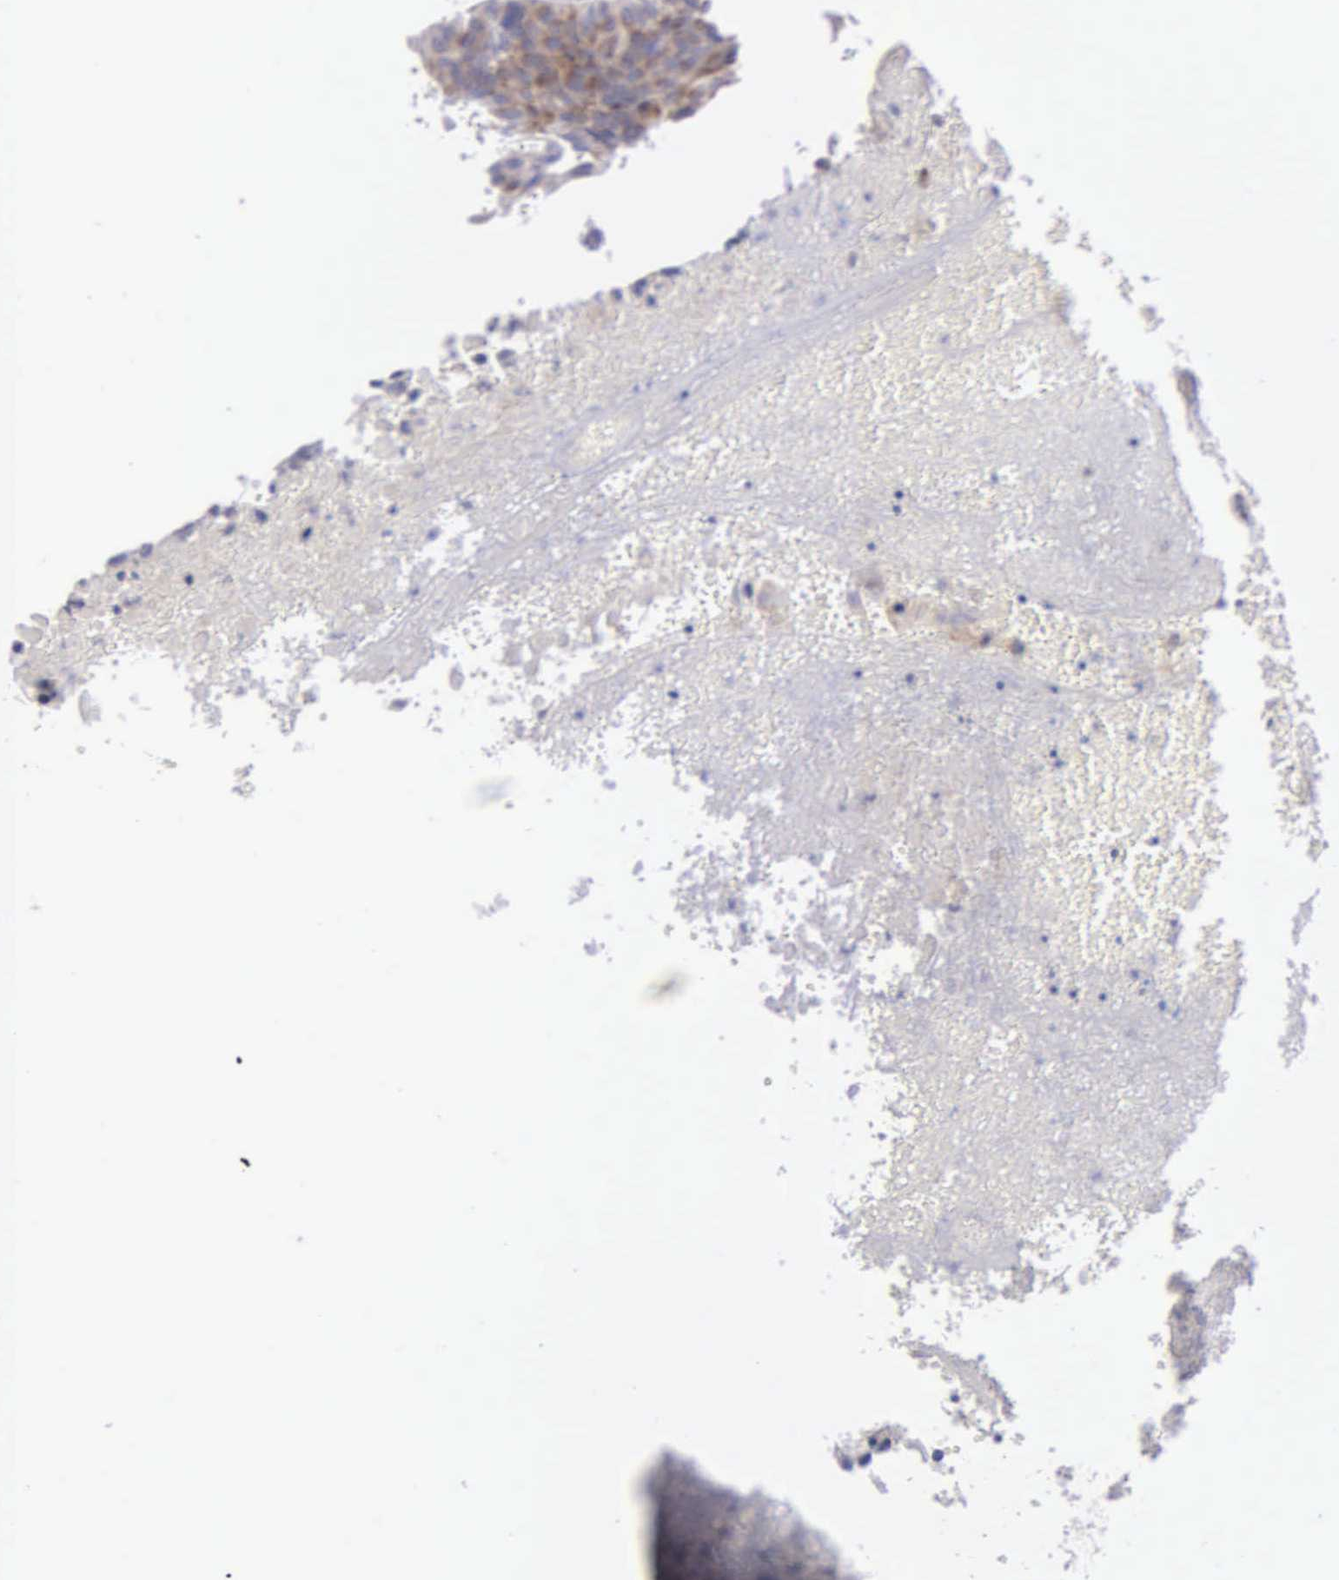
{"staining": {"intensity": "moderate", "quantity": ">75%", "location": "cytoplasmic/membranous"}, "tissue": "urothelial cancer", "cell_type": "Tumor cells", "image_type": "cancer", "snomed": [{"axis": "morphology", "description": "Urothelial carcinoma, High grade"}, {"axis": "topography", "description": "Urinary bladder"}], "caption": "There is medium levels of moderate cytoplasmic/membranous staining in tumor cells of high-grade urothelial carcinoma, as demonstrated by immunohistochemical staining (brown color).", "gene": "SYNJ2BP", "patient": {"sex": "male", "age": 66}}